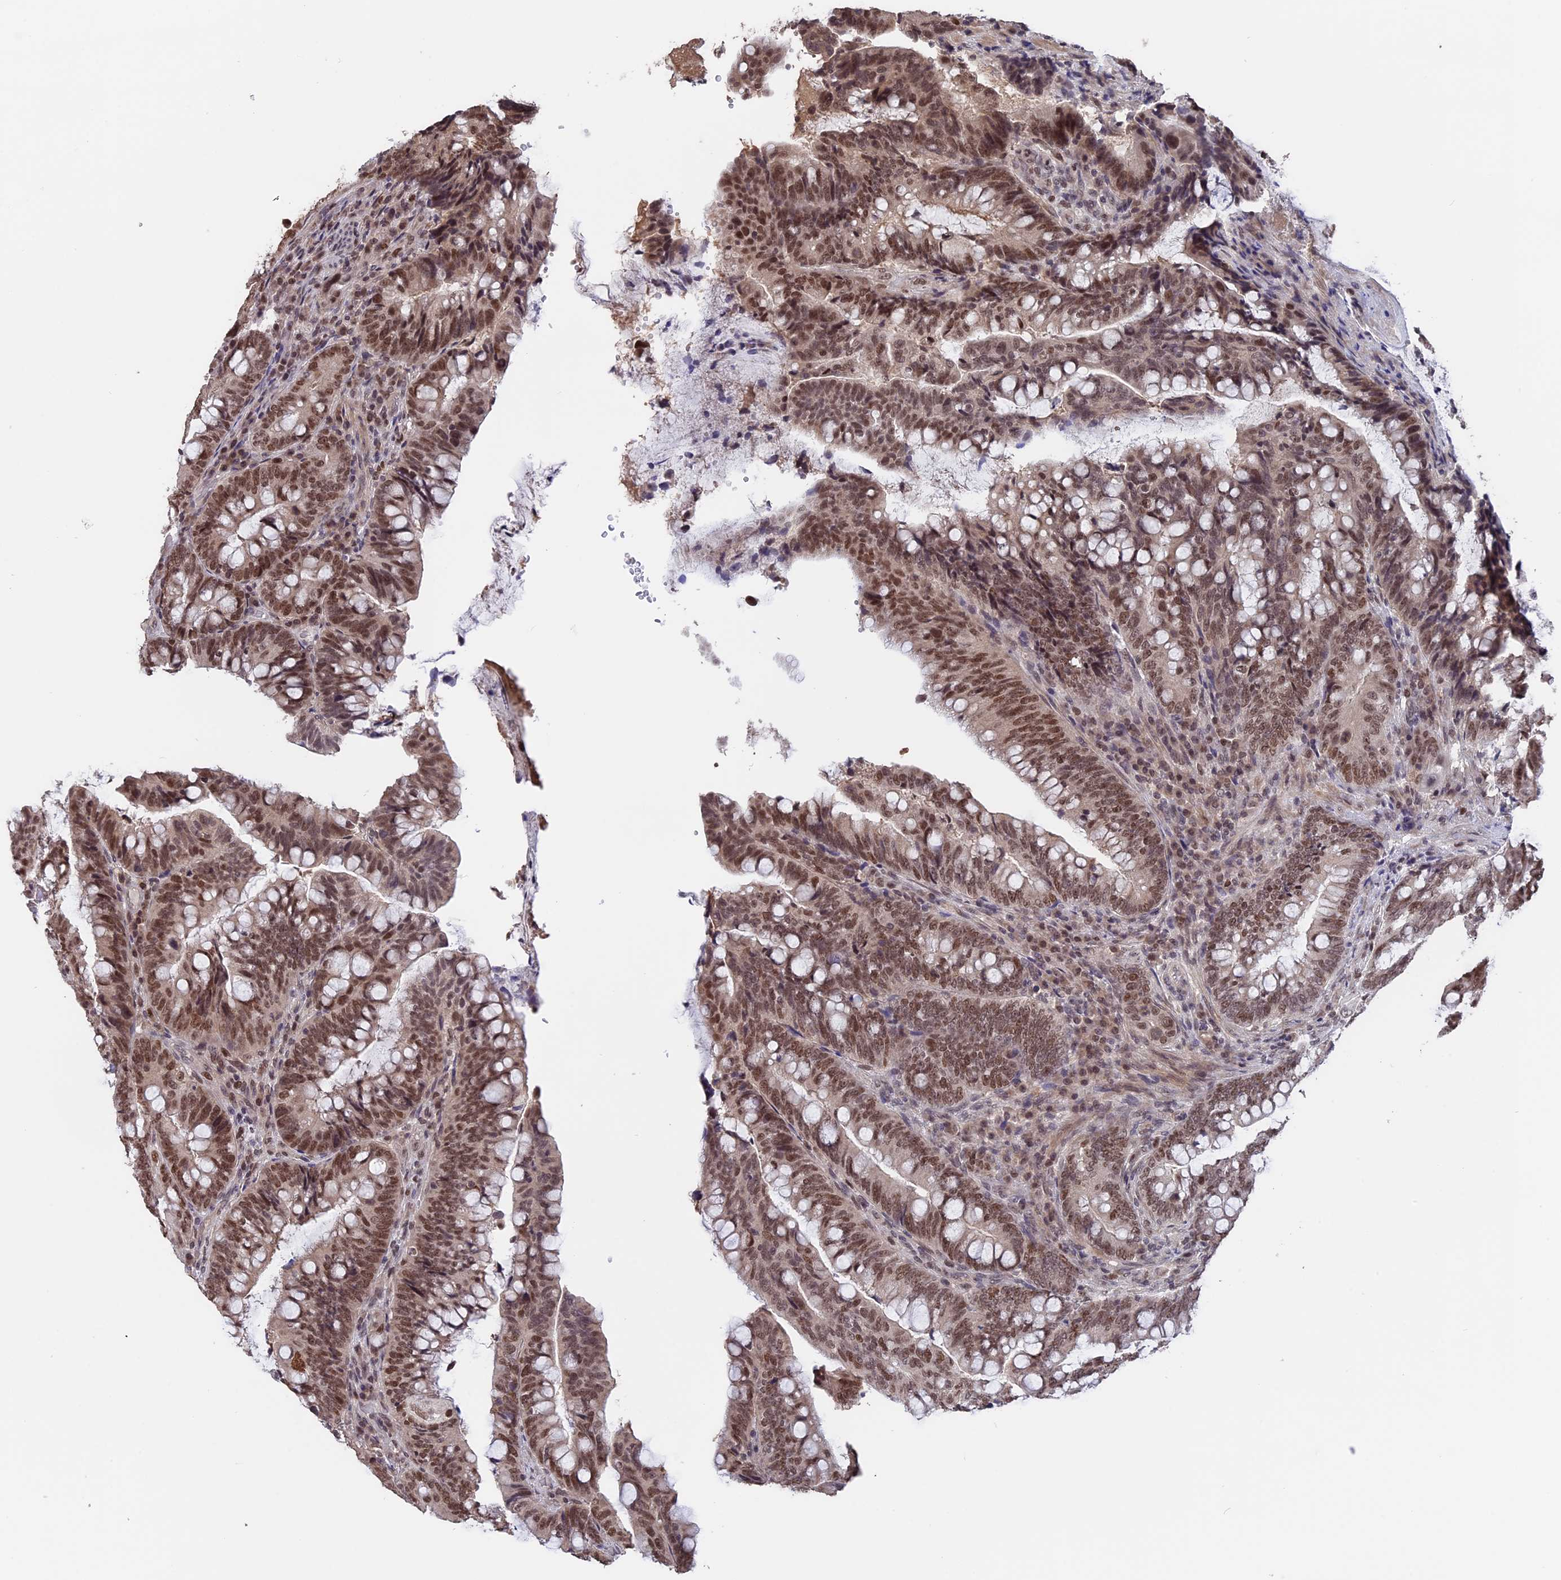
{"staining": {"intensity": "moderate", "quantity": ">75%", "location": "nuclear"}, "tissue": "colorectal cancer", "cell_type": "Tumor cells", "image_type": "cancer", "snomed": [{"axis": "morphology", "description": "Adenocarcinoma, NOS"}, {"axis": "topography", "description": "Colon"}], "caption": "Colorectal cancer tissue displays moderate nuclear positivity in approximately >75% of tumor cells, visualized by immunohistochemistry.", "gene": "RFC5", "patient": {"sex": "female", "age": 66}}